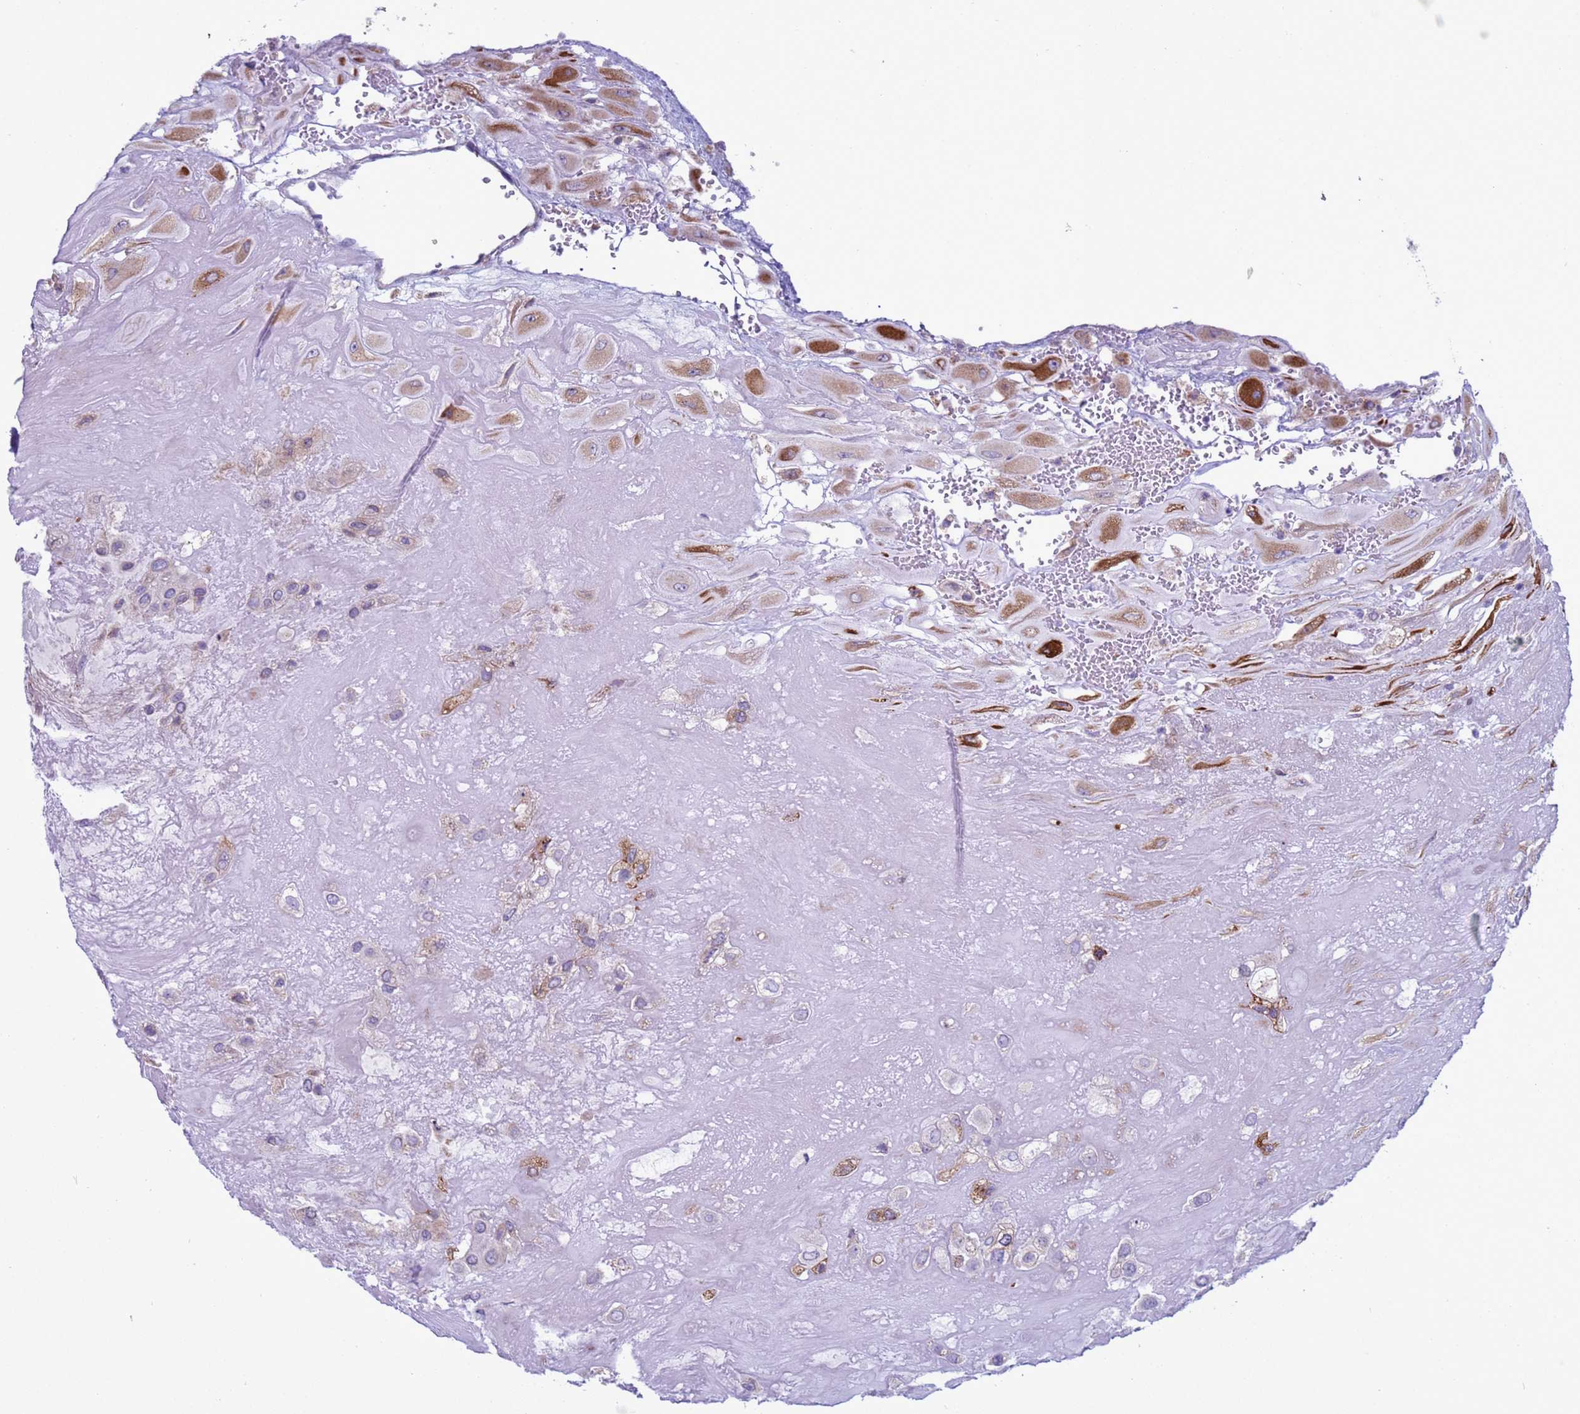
{"staining": {"intensity": "moderate", "quantity": "25%-75%", "location": "cytoplasmic/membranous"}, "tissue": "placenta", "cell_type": "Decidual cells", "image_type": "normal", "snomed": [{"axis": "morphology", "description": "Normal tissue, NOS"}, {"axis": "topography", "description": "Placenta"}], "caption": "The photomicrograph displays a brown stain indicating the presence of a protein in the cytoplasmic/membranous of decidual cells in placenta. (DAB IHC with brightfield microscopy, high magnification).", "gene": "ABHD17B", "patient": {"sex": "female", "age": 32}}